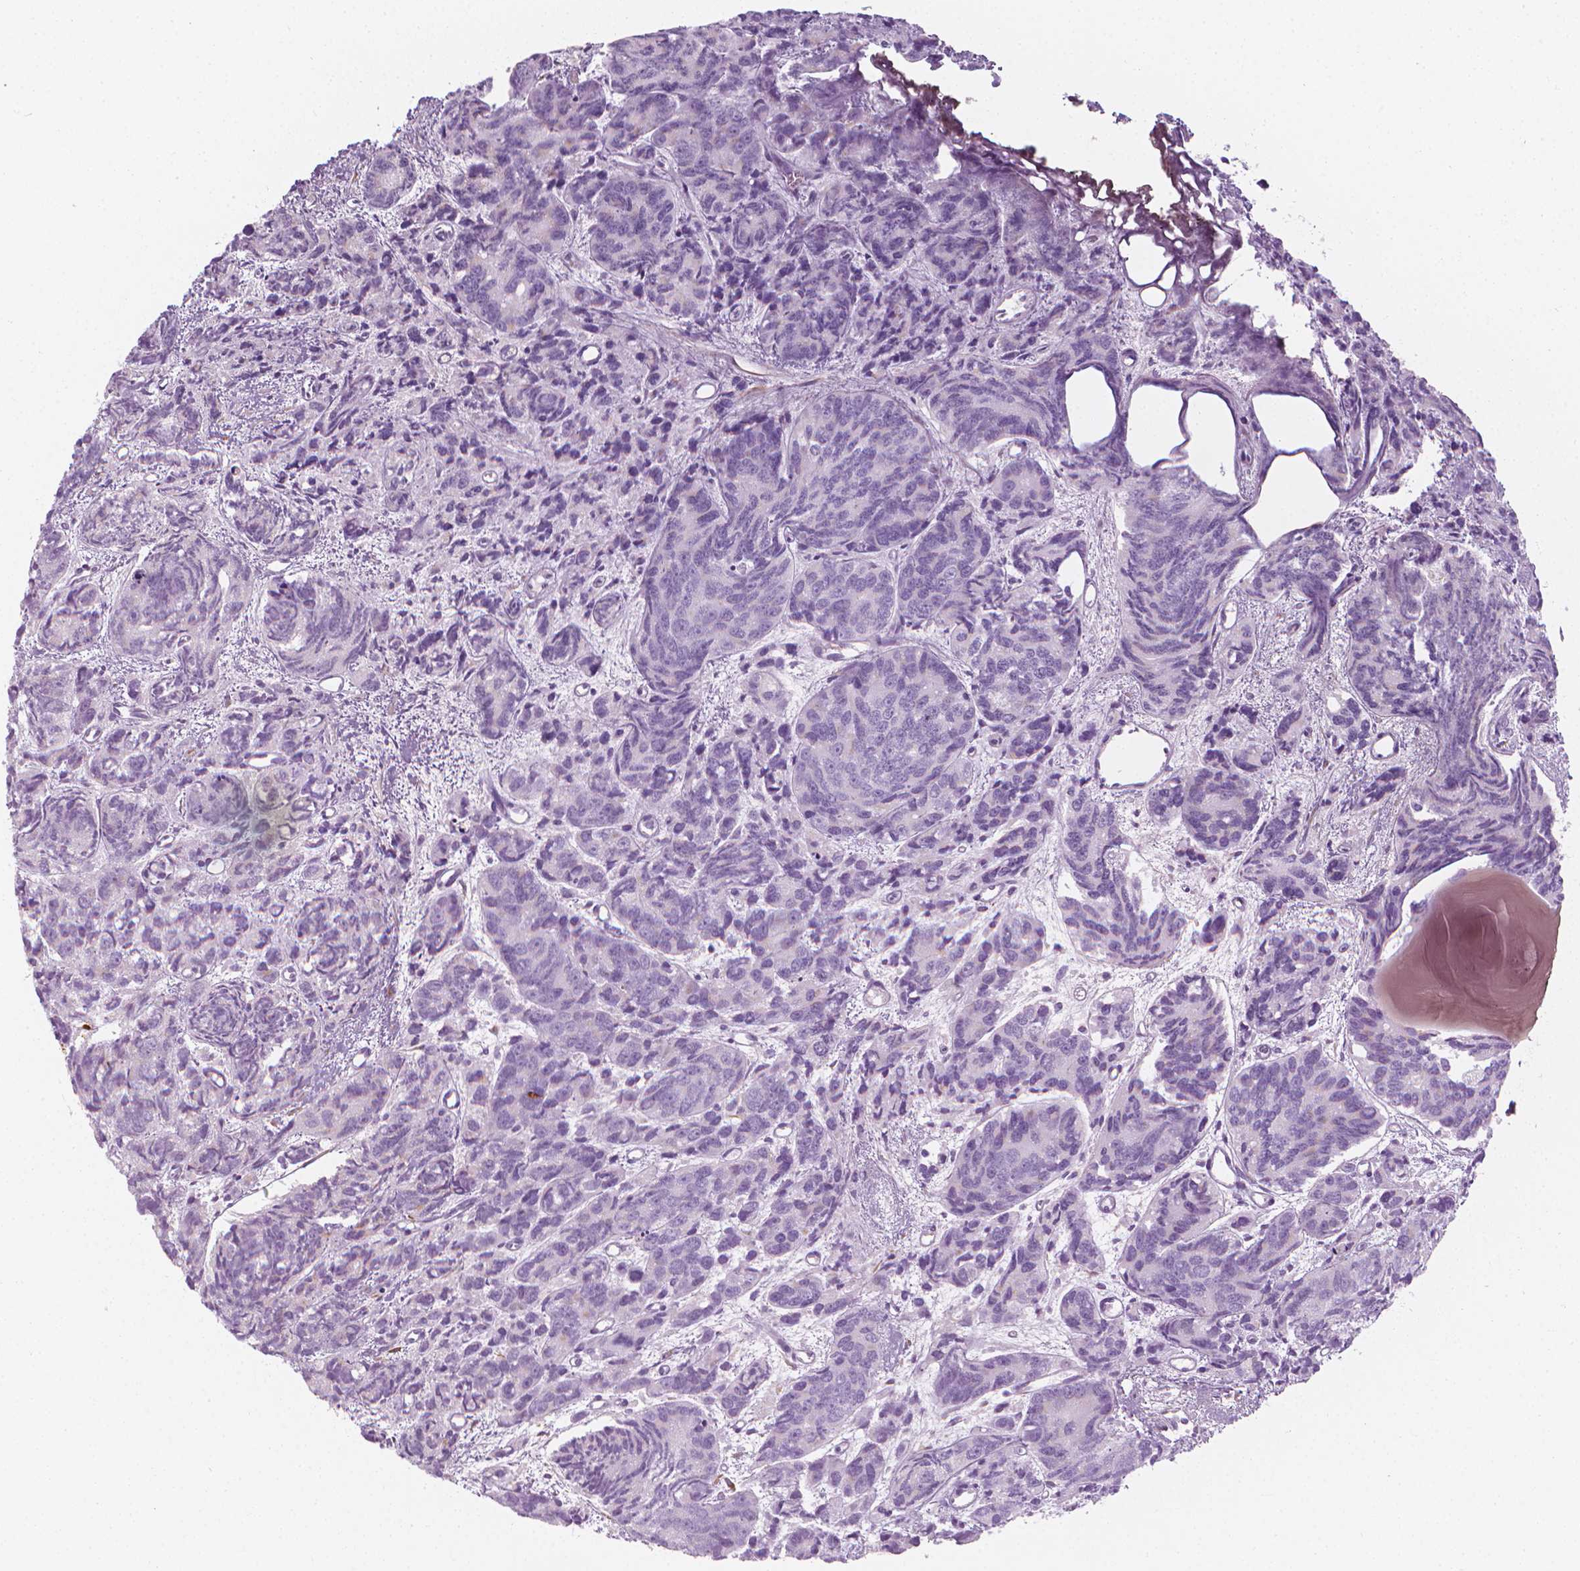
{"staining": {"intensity": "negative", "quantity": "none", "location": "none"}, "tissue": "prostate cancer", "cell_type": "Tumor cells", "image_type": "cancer", "snomed": [{"axis": "morphology", "description": "Adenocarcinoma, High grade"}, {"axis": "topography", "description": "Prostate"}], "caption": "IHC of high-grade adenocarcinoma (prostate) reveals no staining in tumor cells.", "gene": "CES1", "patient": {"sex": "male", "age": 77}}